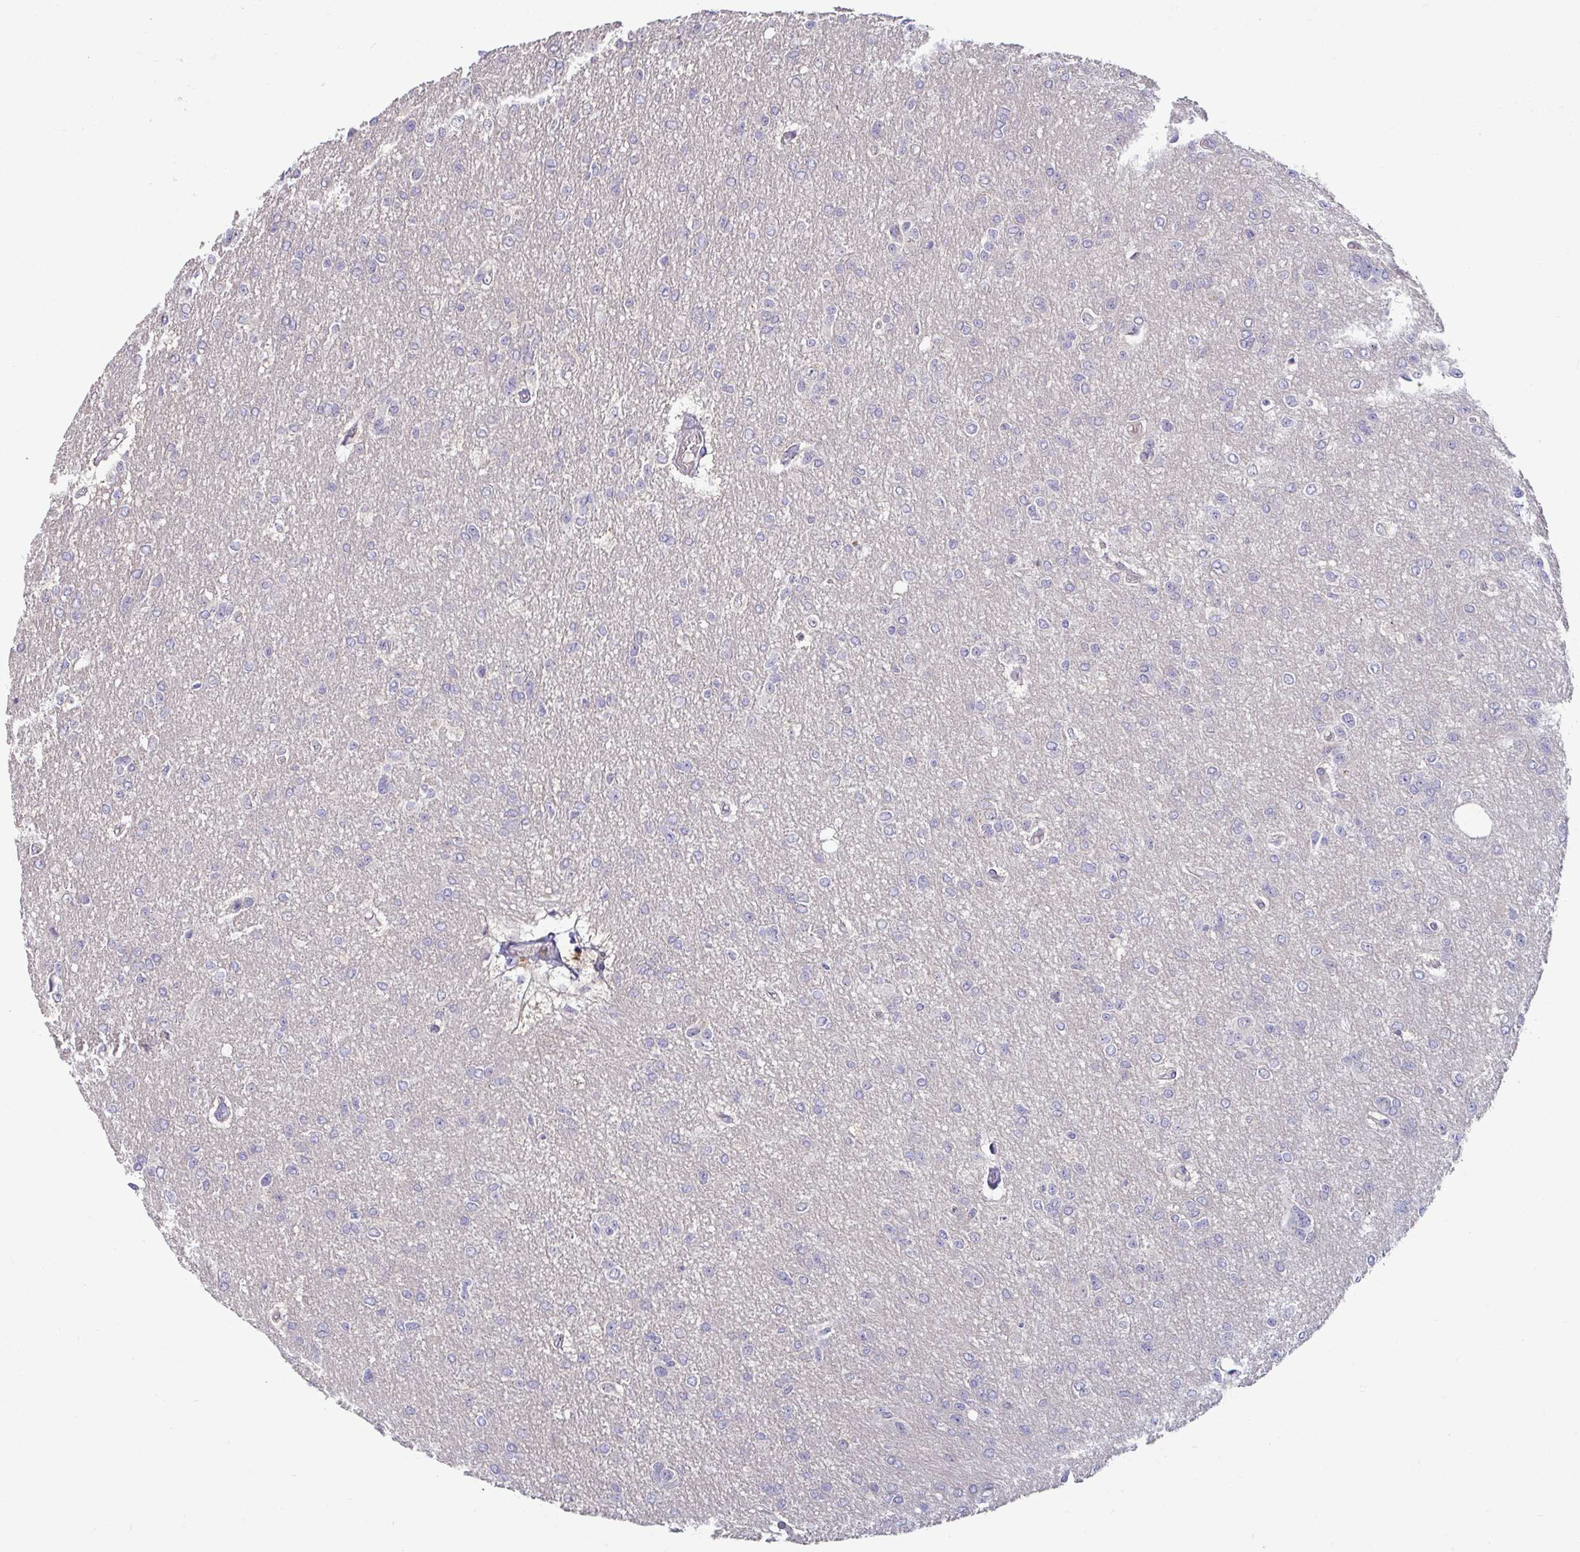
{"staining": {"intensity": "negative", "quantity": "none", "location": "none"}, "tissue": "glioma", "cell_type": "Tumor cells", "image_type": "cancer", "snomed": [{"axis": "morphology", "description": "Glioma, malignant, Low grade"}, {"axis": "topography", "description": "Brain"}], "caption": "The image reveals no significant positivity in tumor cells of glioma.", "gene": "GSTM1", "patient": {"sex": "male", "age": 26}}